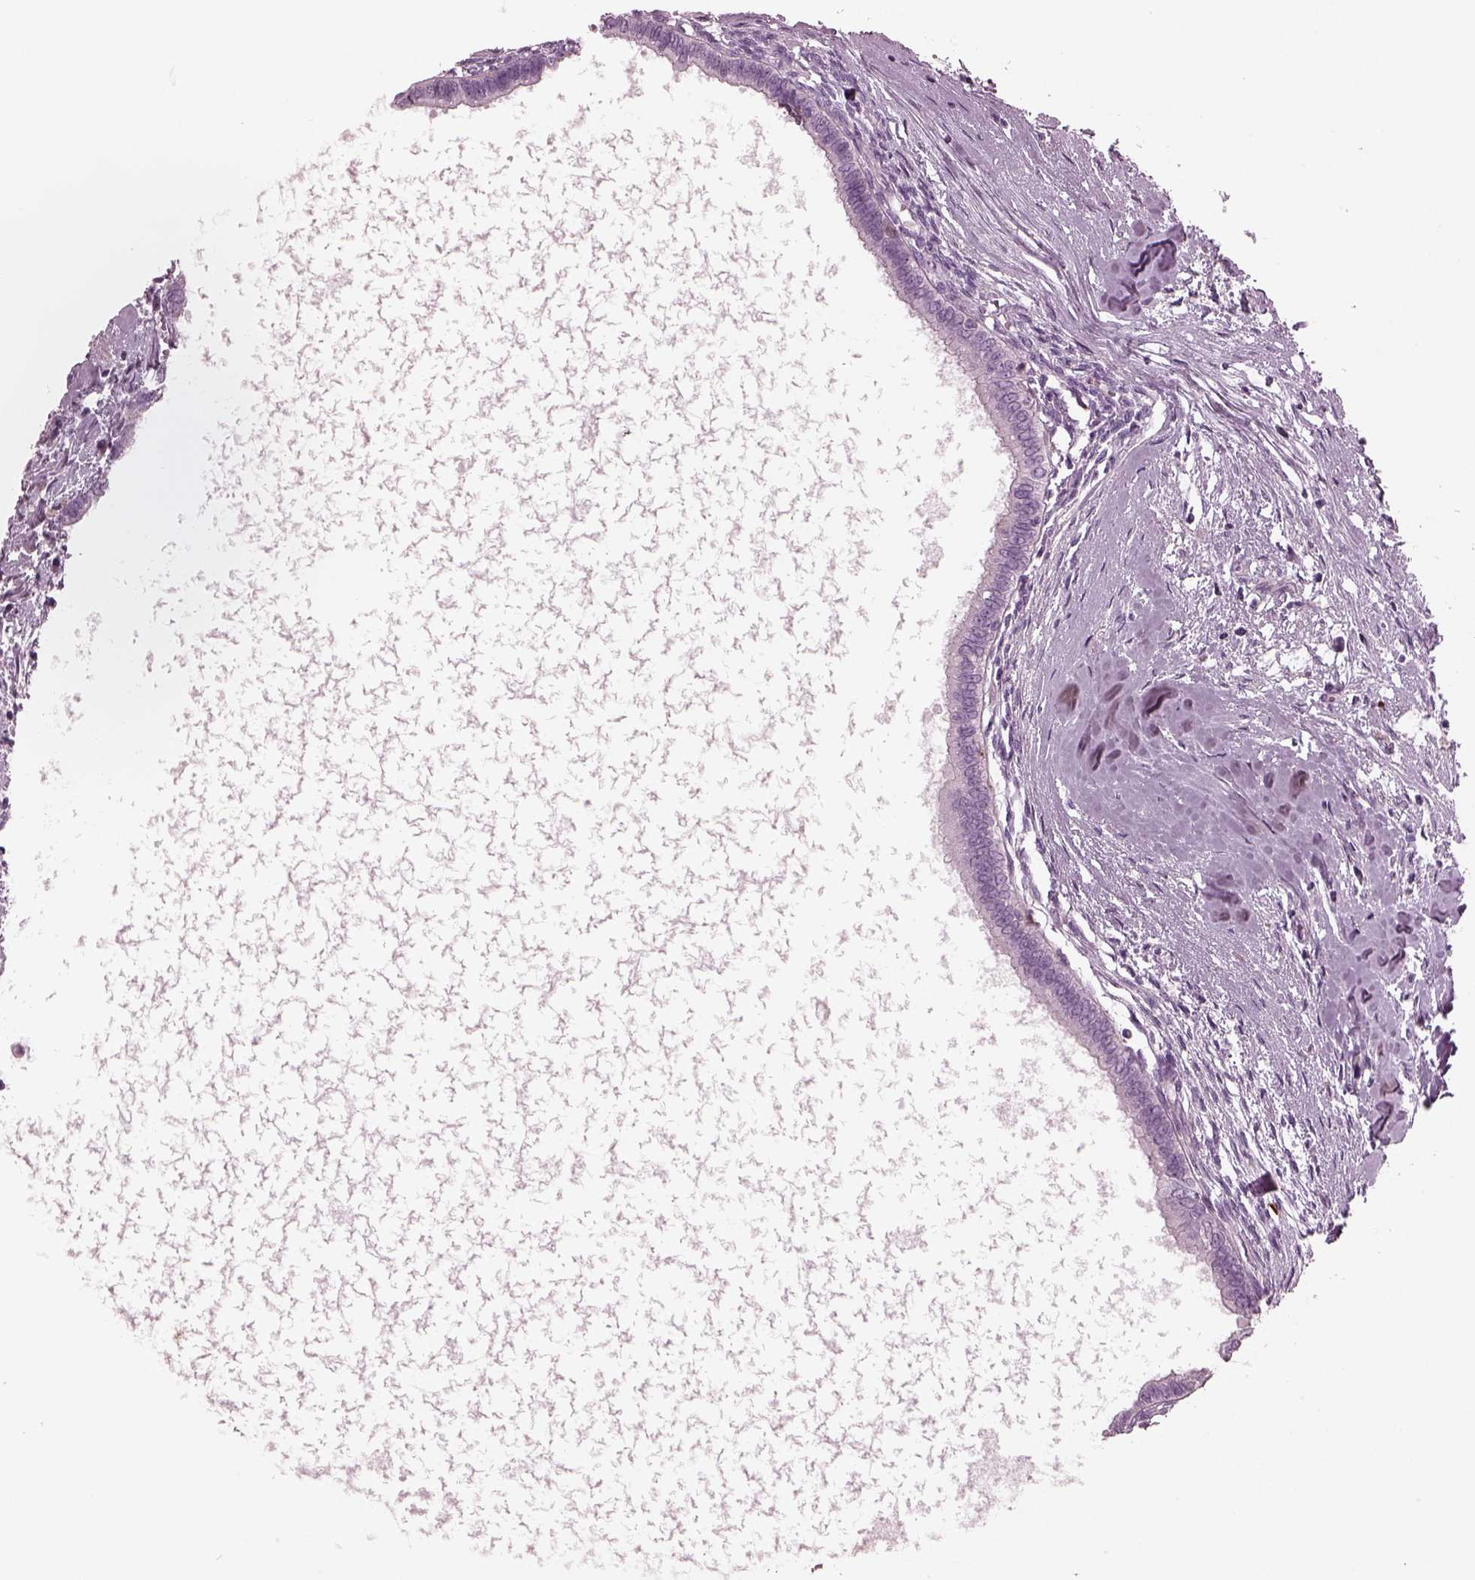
{"staining": {"intensity": "negative", "quantity": "none", "location": "none"}, "tissue": "testis cancer", "cell_type": "Tumor cells", "image_type": "cancer", "snomed": [{"axis": "morphology", "description": "Carcinoma, Embryonal, NOS"}, {"axis": "topography", "description": "Testis"}], "caption": "A histopathology image of testis embryonal carcinoma stained for a protein exhibits no brown staining in tumor cells.", "gene": "GDF11", "patient": {"sex": "male", "age": 37}}